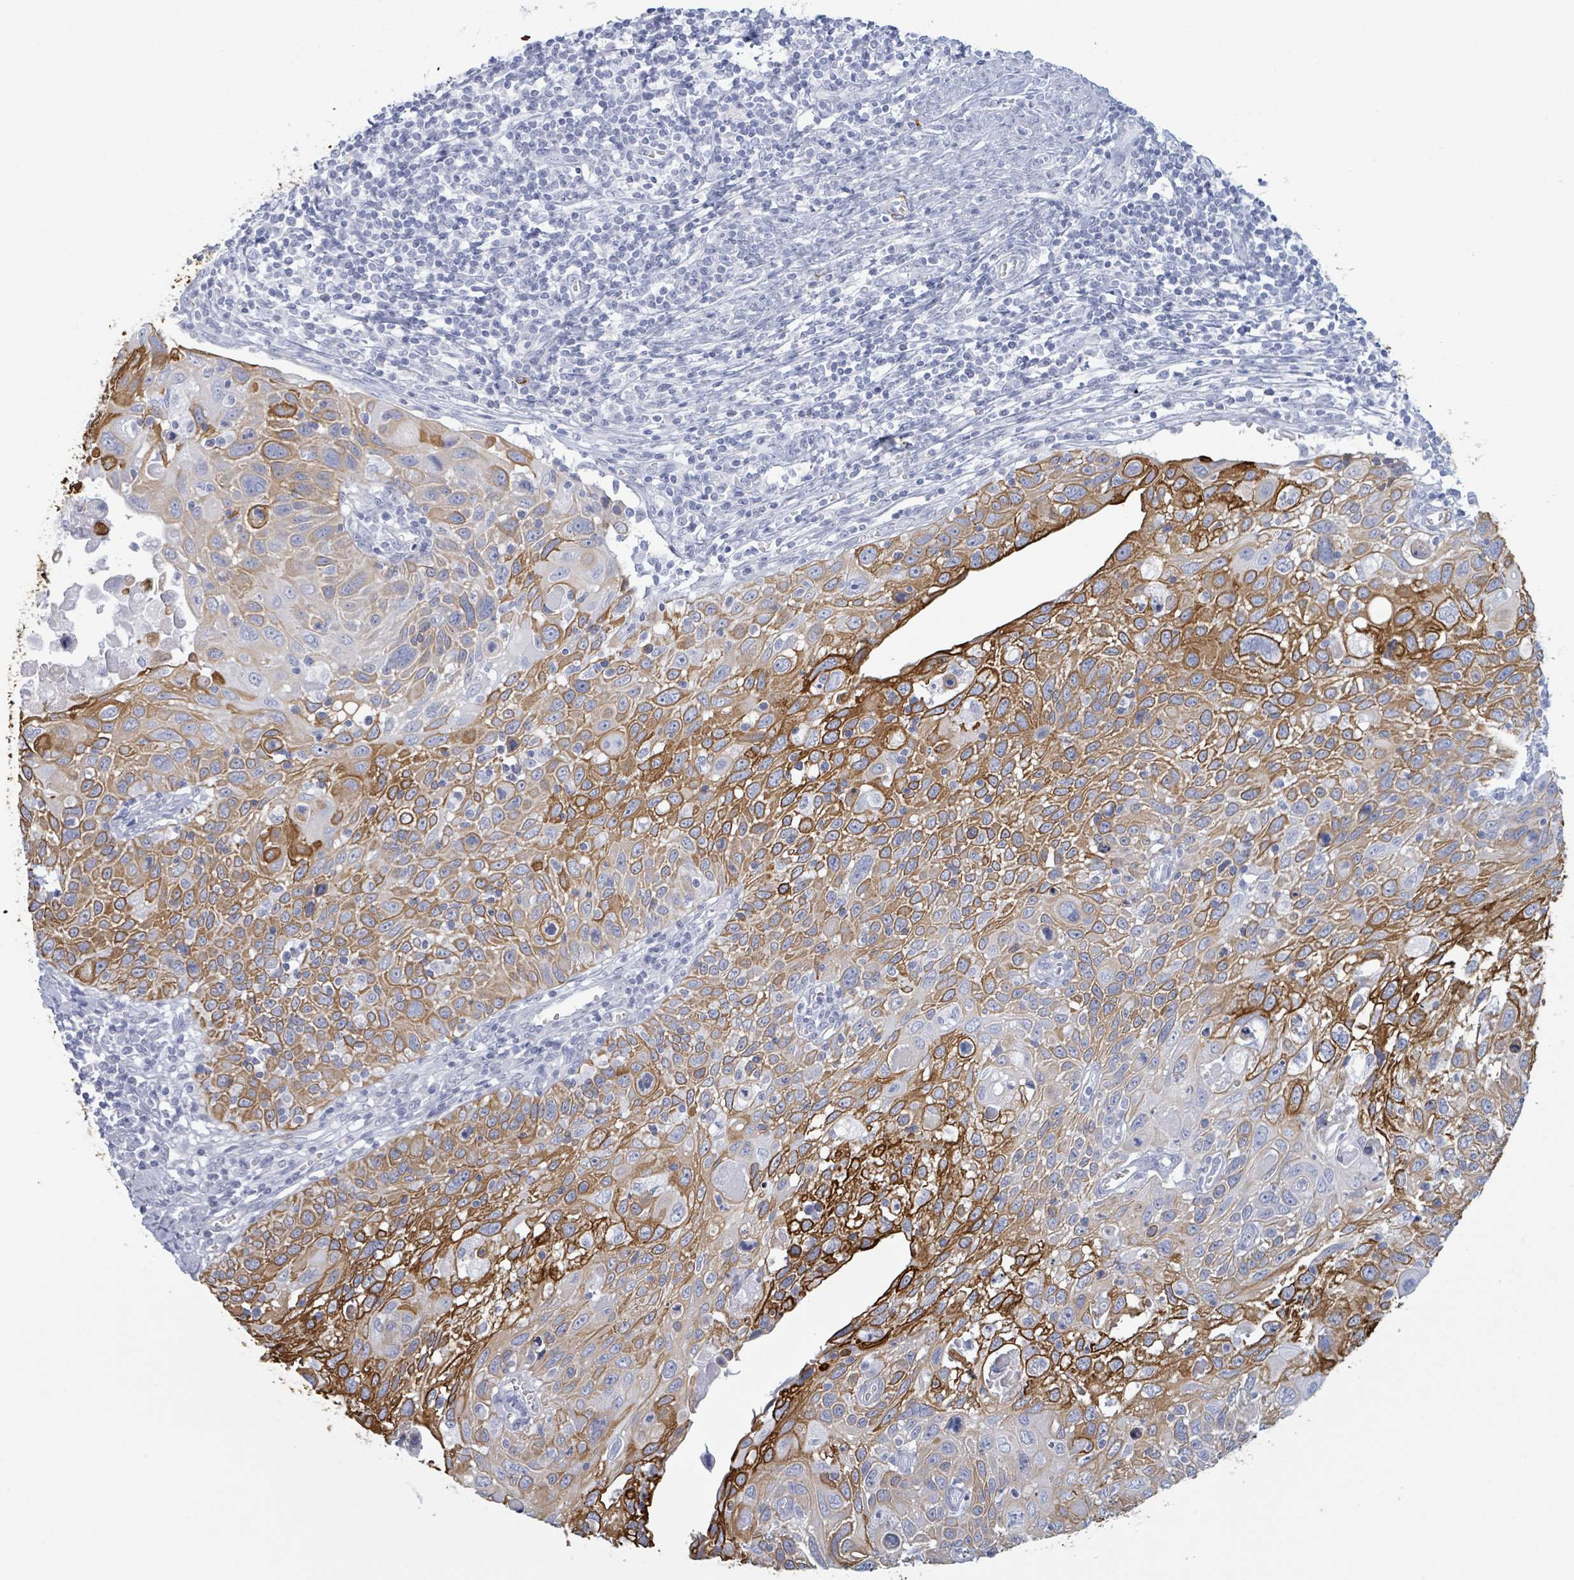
{"staining": {"intensity": "strong", "quantity": "25%-75%", "location": "cytoplasmic/membranous"}, "tissue": "cervical cancer", "cell_type": "Tumor cells", "image_type": "cancer", "snomed": [{"axis": "morphology", "description": "Squamous cell carcinoma, NOS"}, {"axis": "topography", "description": "Cervix"}], "caption": "This is a histology image of IHC staining of cervical squamous cell carcinoma, which shows strong staining in the cytoplasmic/membranous of tumor cells.", "gene": "KRT8", "patient": {"sex": "female", "age": 70}}